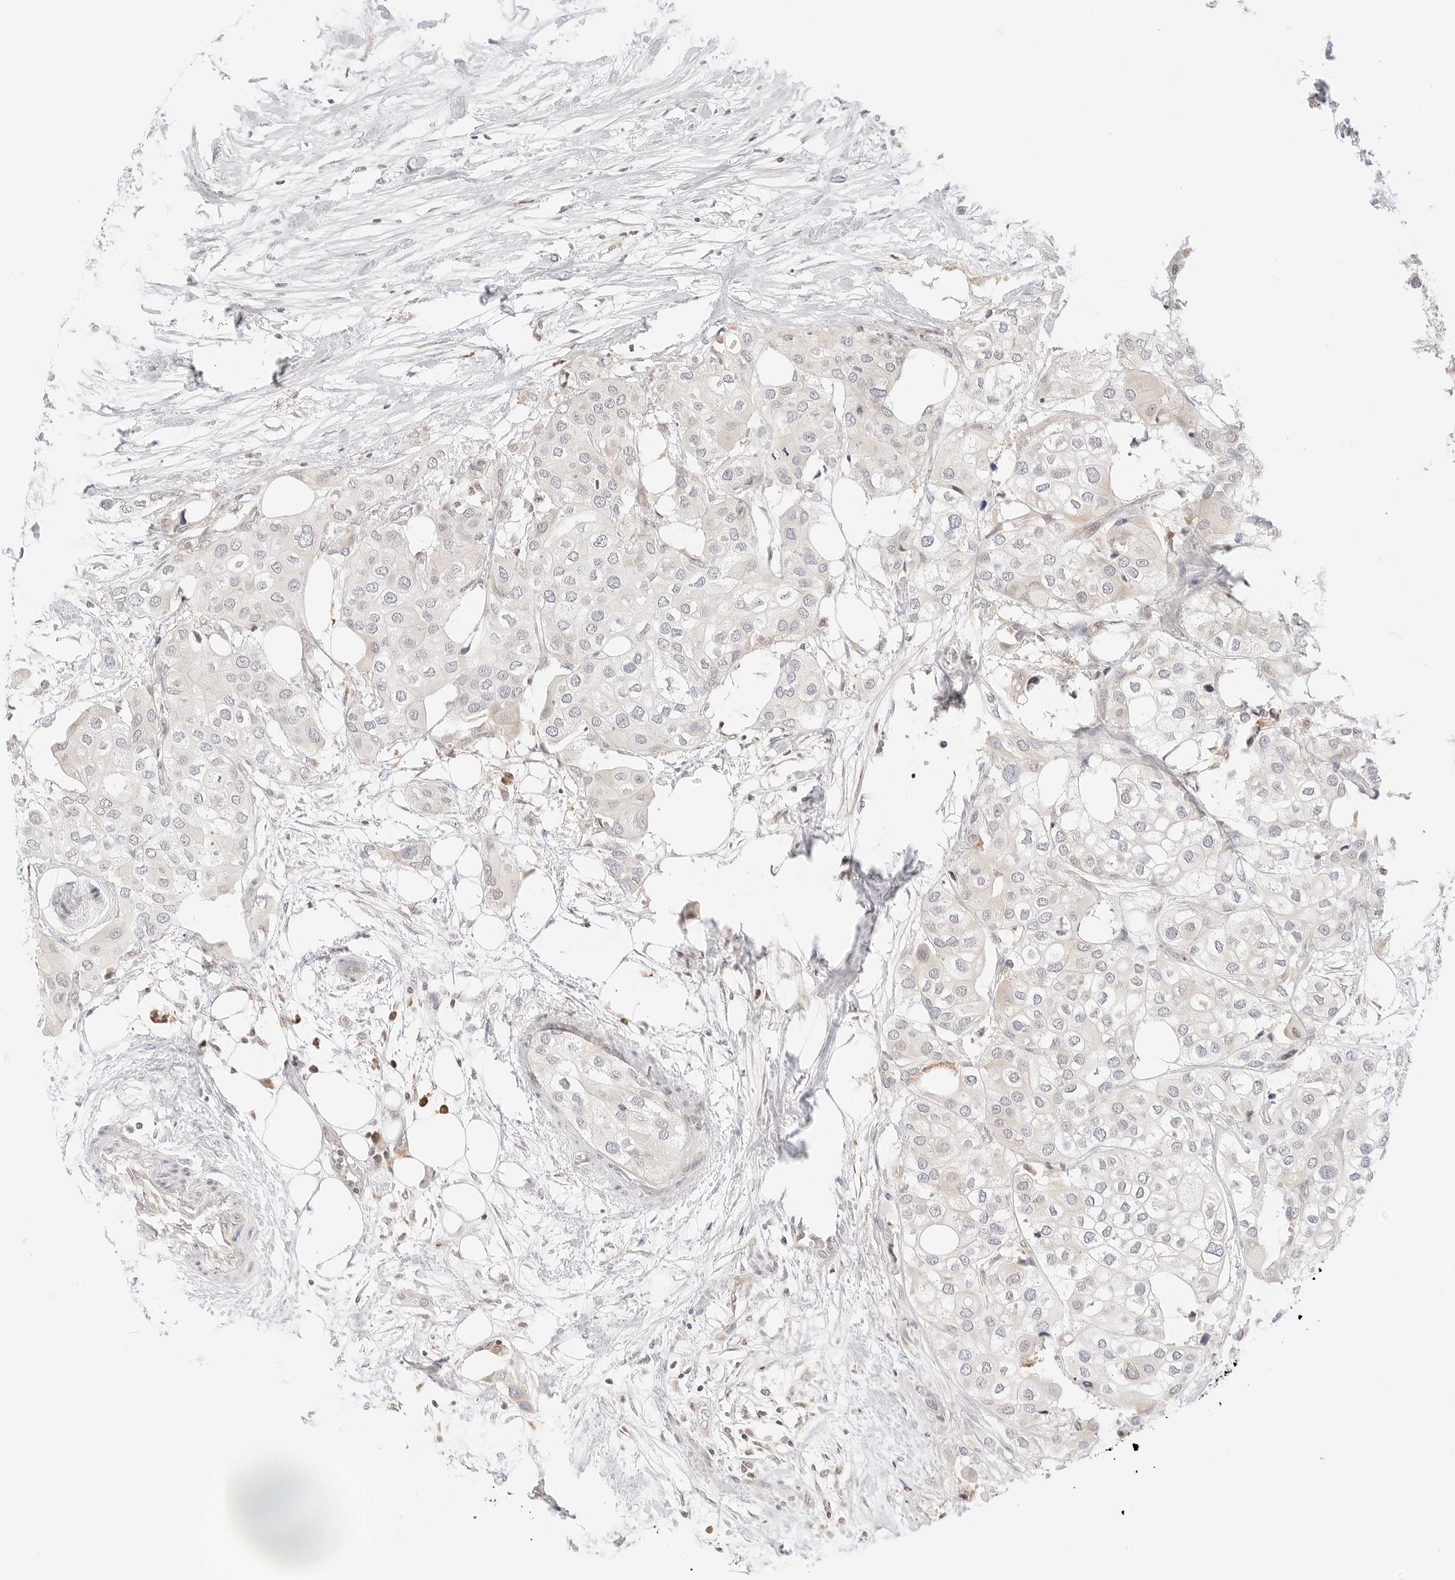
{"staining": {"intensity": "weak", "quantity": "<25%", "location": "cytoplasmic/membranous"}, "tissue": "urothelial cancer", "cell_type": "Tumor cells", "image_type": "cancer", "snomed": [{"axis": "morphology", "description": "Urothelial carcinoma, High grade"}, {"axis": "topography", "description": "Urinary bladder"}], "caption": "Immunohistochemical staining of human urothelial carcinoma (high-grade) demonstrates no significant positivity in tumor cells.", "gene": "ERO1B", "patient": {"sex": "male", "age": 64}}